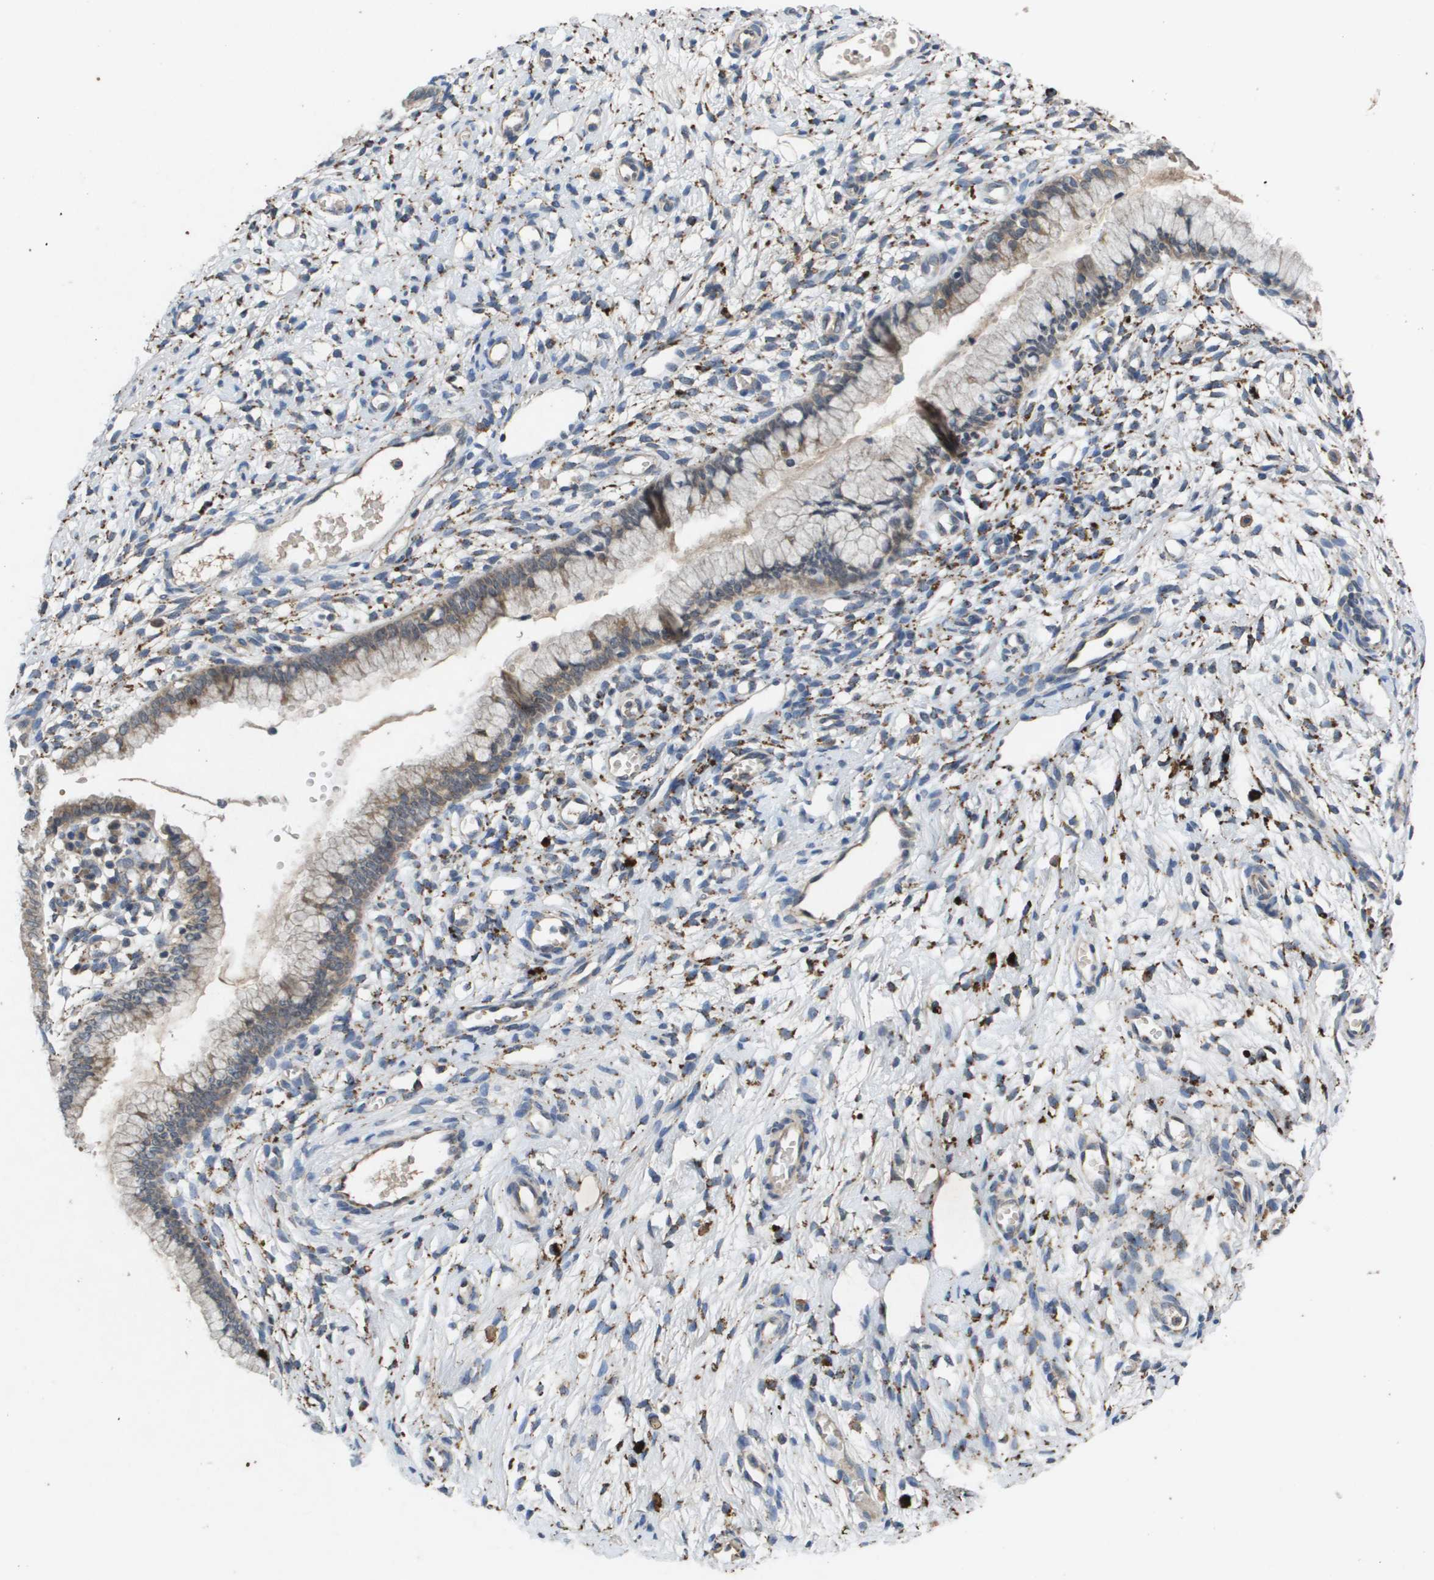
{"staining": {"intensity": "weak", "quantity": "25%-75%", "location": "cytoplasmic/membranous"}, "tissue": "cervix", "cell_type": "Glandular cells", "image_type": "normal", "snomed": [{"axis": "morphology", "description": "Normal tissue, NOS"}, {"axis": "topography", "description": "Cervix"}], "caption": "A high-resolution photomicrograph shows immunohistochemistry (IHC) staining of unremarkable cervix, which shows weak cytoplasmic/membranous staining in approximately 25%-75% of glandular cells. Nuclei are stained in blue.", "gene": "PROC", "patient": {"sex": "female", "age": 65}}